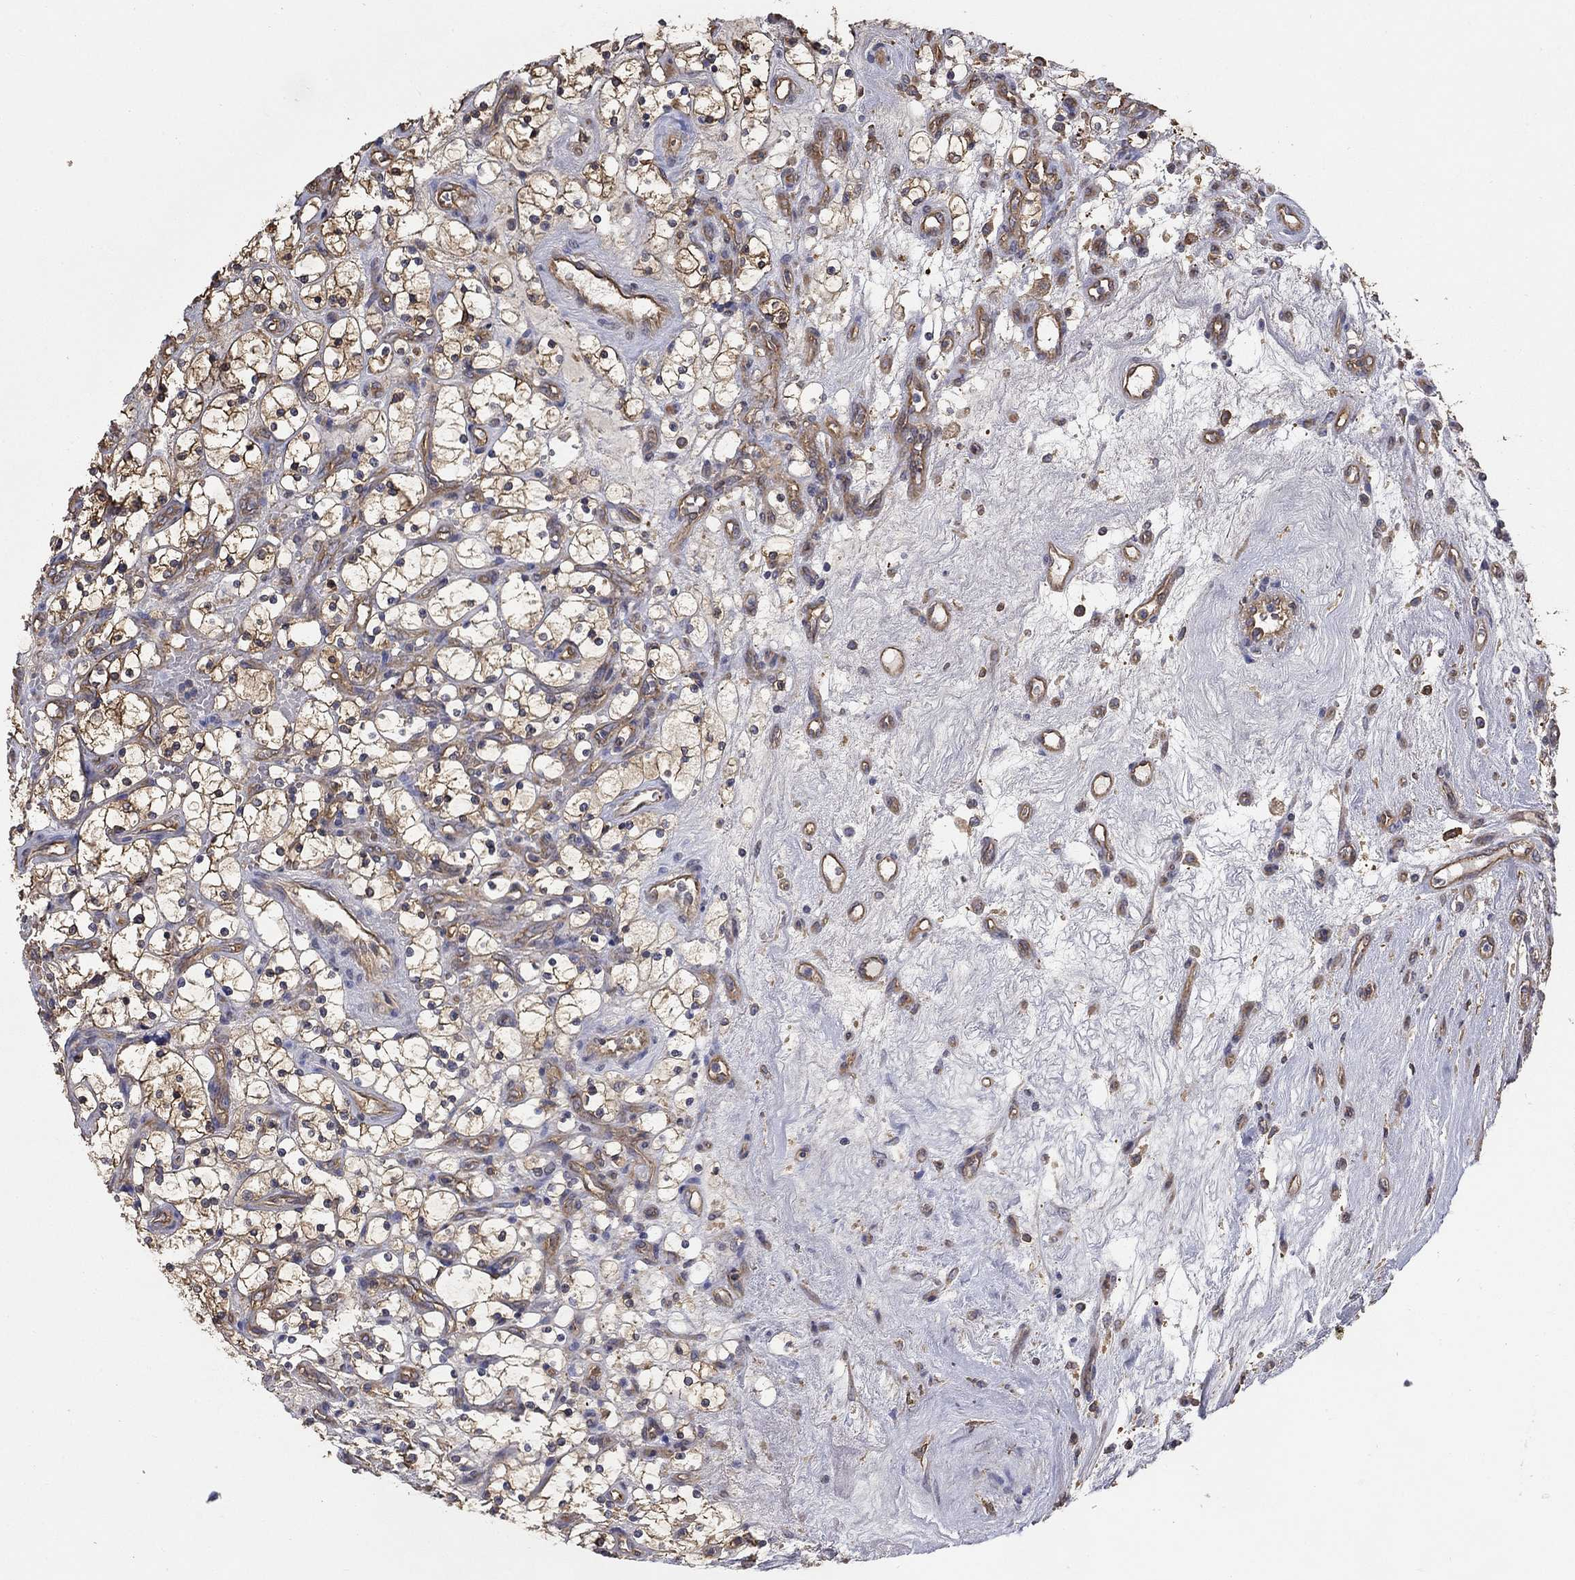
{"staining": {"intensity": "strong", "quantity": ">75%", "location": "cytoplasmic/membranous"}, "tissue": "renal cancer", "cell_type": "Tumor cells", "image_type": "cancer", "snomed": [{"axis": "morphology", "description": "Adenocarcinoma, NOS"}, {"axis": "topography", "description": "Kidney"}], "caption": "Immunohistochemistry (IHC) of human renal cancer shows high levels of strong cytoplasmic/membranous staining in about >75% of tumor cells.", "gene": "DPYSL2", "patient": {"sex": "female", "age": 69}}